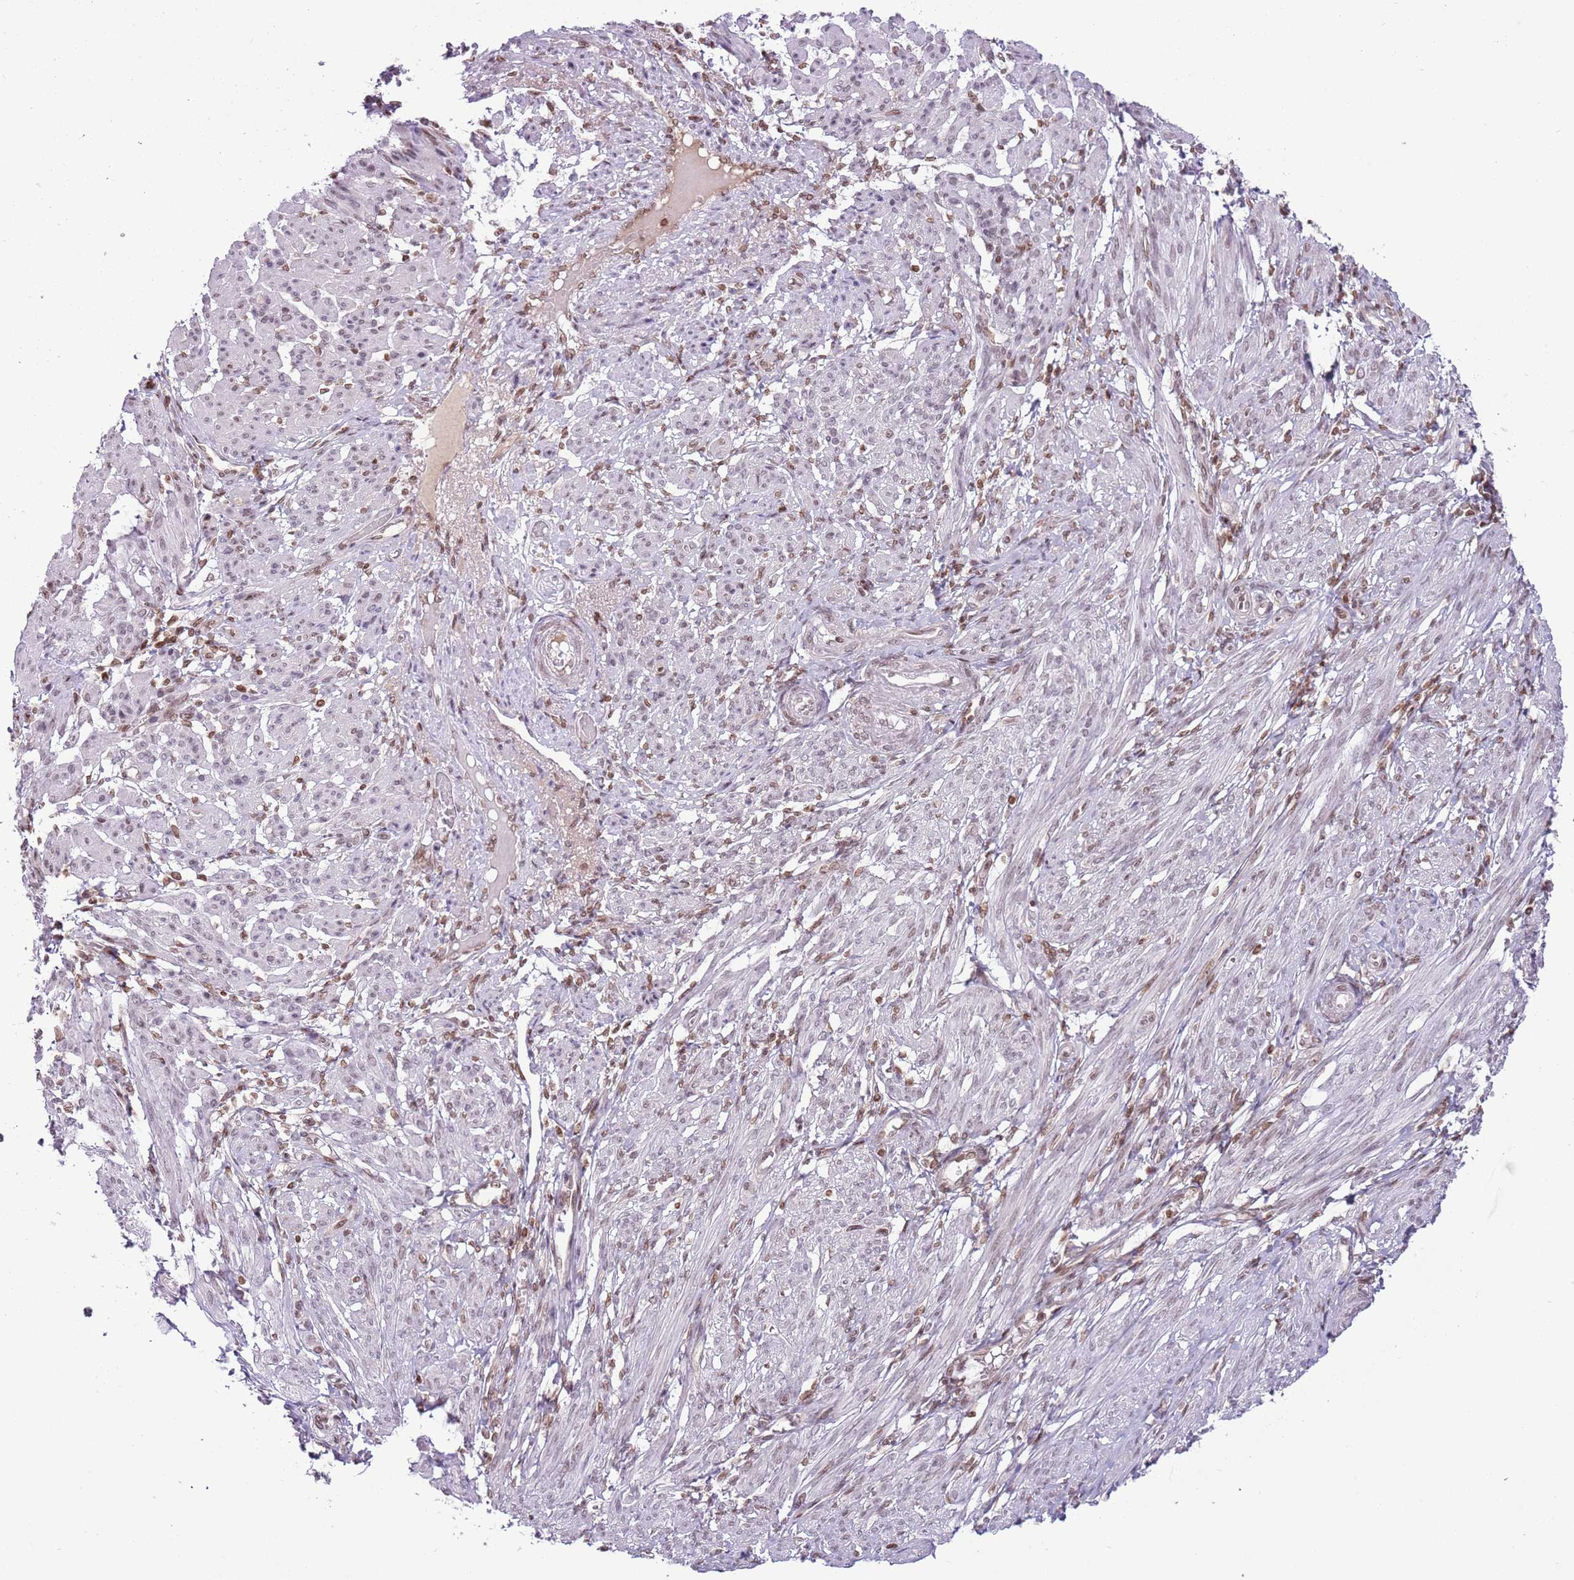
{"staining": {"intensity": "moderate", "quantity": "25%-75%", "location": "nuclear"}, "tissue": "smooth muscle", "cell_type": "Smooth muscle cells", "image_type": "normal", "snomed": [{"axis": "morphology", "description": "Normal tissue, NOS"}, {"axis": "topography", "description": "Smooth muscle"}], "caption": "A brown stain highlights moderate nuclear expression of a protein in smooth muscle cells of benign human smooth muscle.", "gene": "SELENOH", "patient": {"sex": "female", "age": 39}}